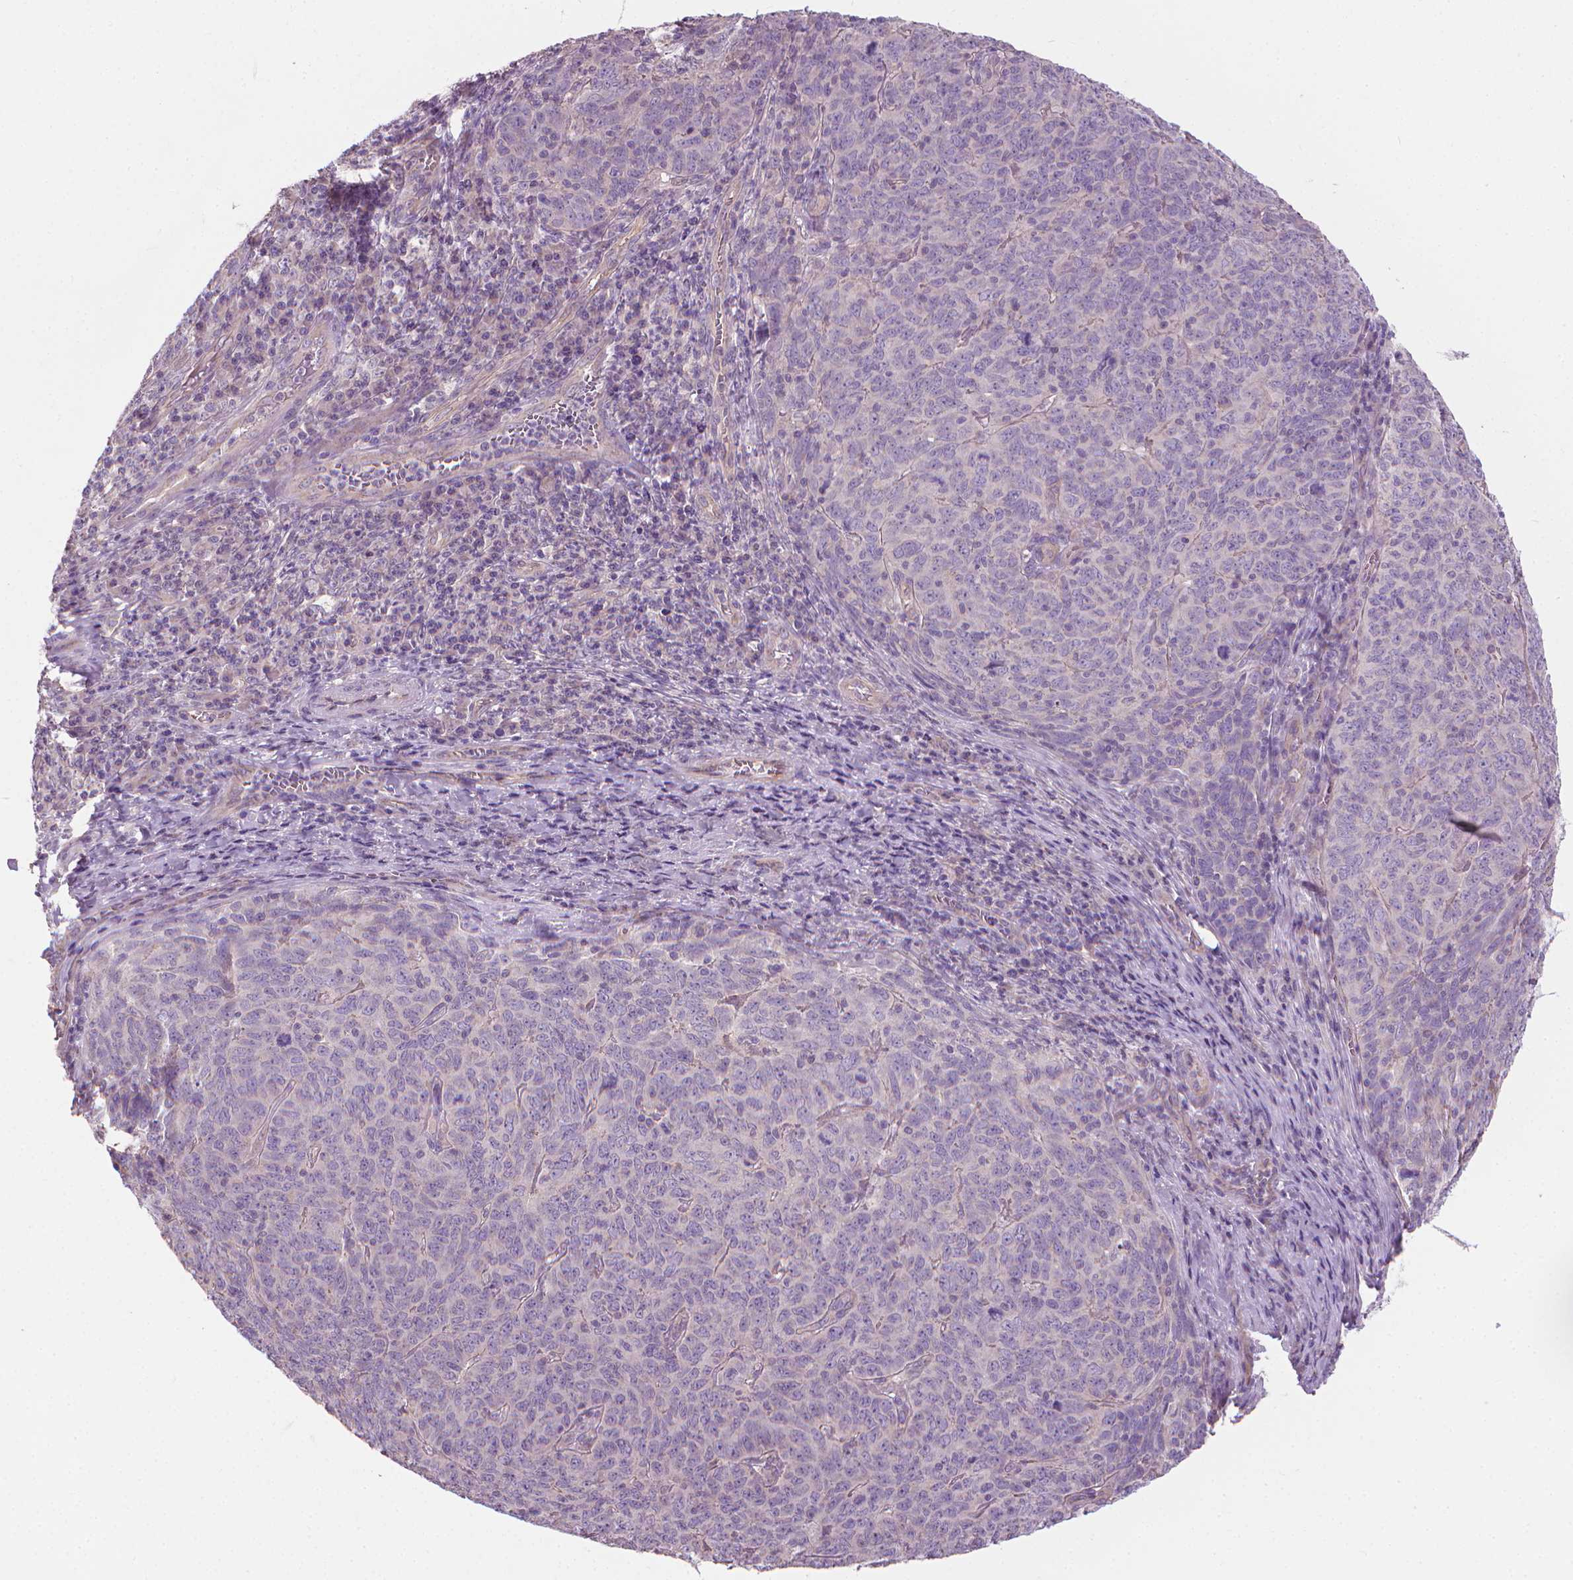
{"staining": {"intensity": "negative", "quantity": "none", "location": "none"}, "tissue": "skin cancer", "cell_type": "Tumor cells", "image_type": "cancer", "snomed": [{"axis": "morphology", "description": "Squamous cell carcinoma, NOS"}, {"axis": "topography", "description": "Skin"}, {"axis": "topography", "description": "Anal"}], "caption": "There is no significant staining in tumor cells of skin cancer.", "gene": "RIIAD1", "patient": {"sex": "female", "age": 51}}